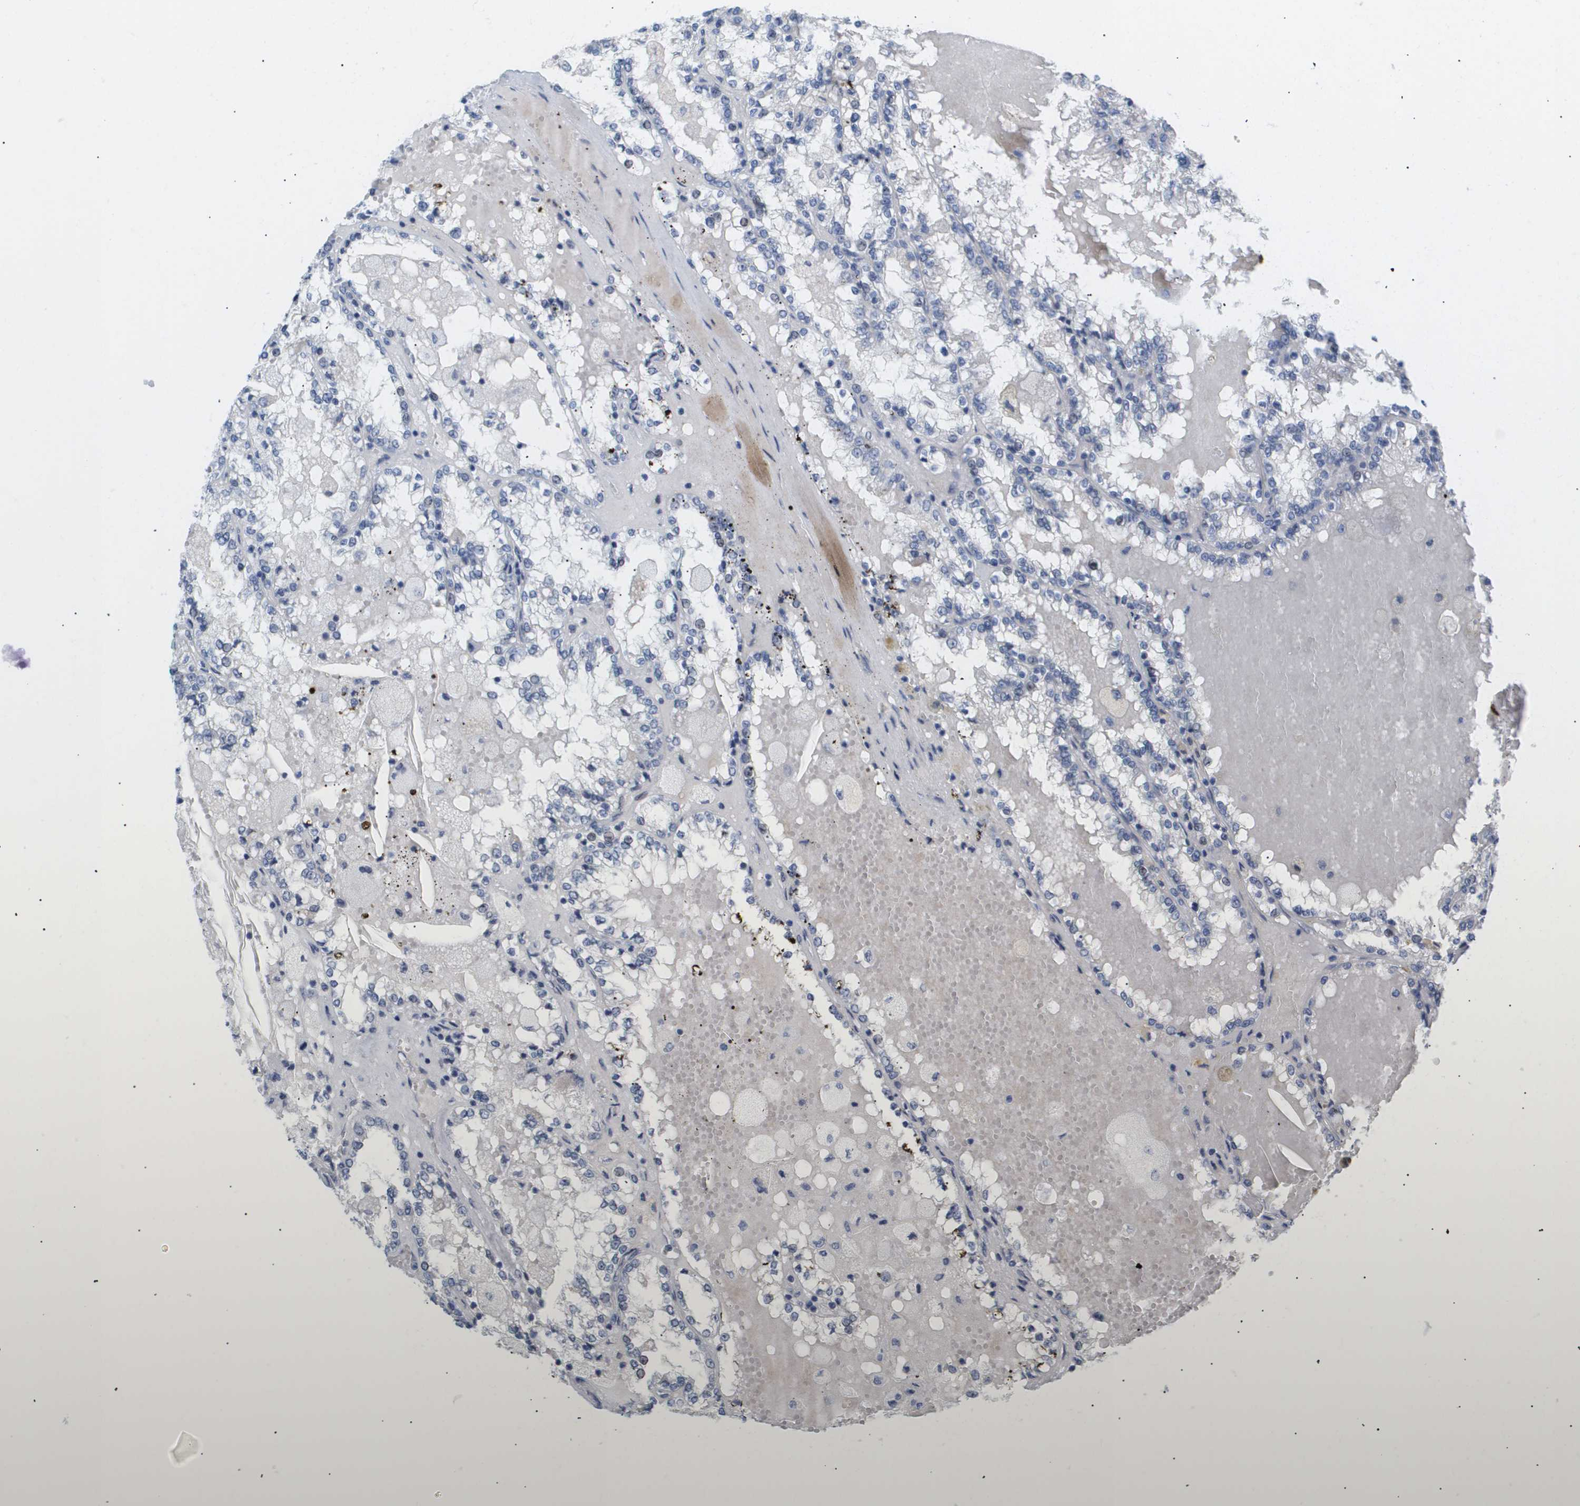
{"staining": {"intensity": "negative", "quantity": "none", "location": "none"}, "tissue": "renal cancer", "cell_type": "Tumor cells", "image_type": "cancer", "snomed": [{"axis": "morphology", "description": "Adenocarcinoma, NOS"}, {"axis": "topography", "description": "Kidney"}], "caption": "Immunohistochemical staining of human renal adenocarcinoma exhibits no significant positivity in tumor cells.", "gene": "PPARD", "patient": {"sex": "female", "age": 56}}